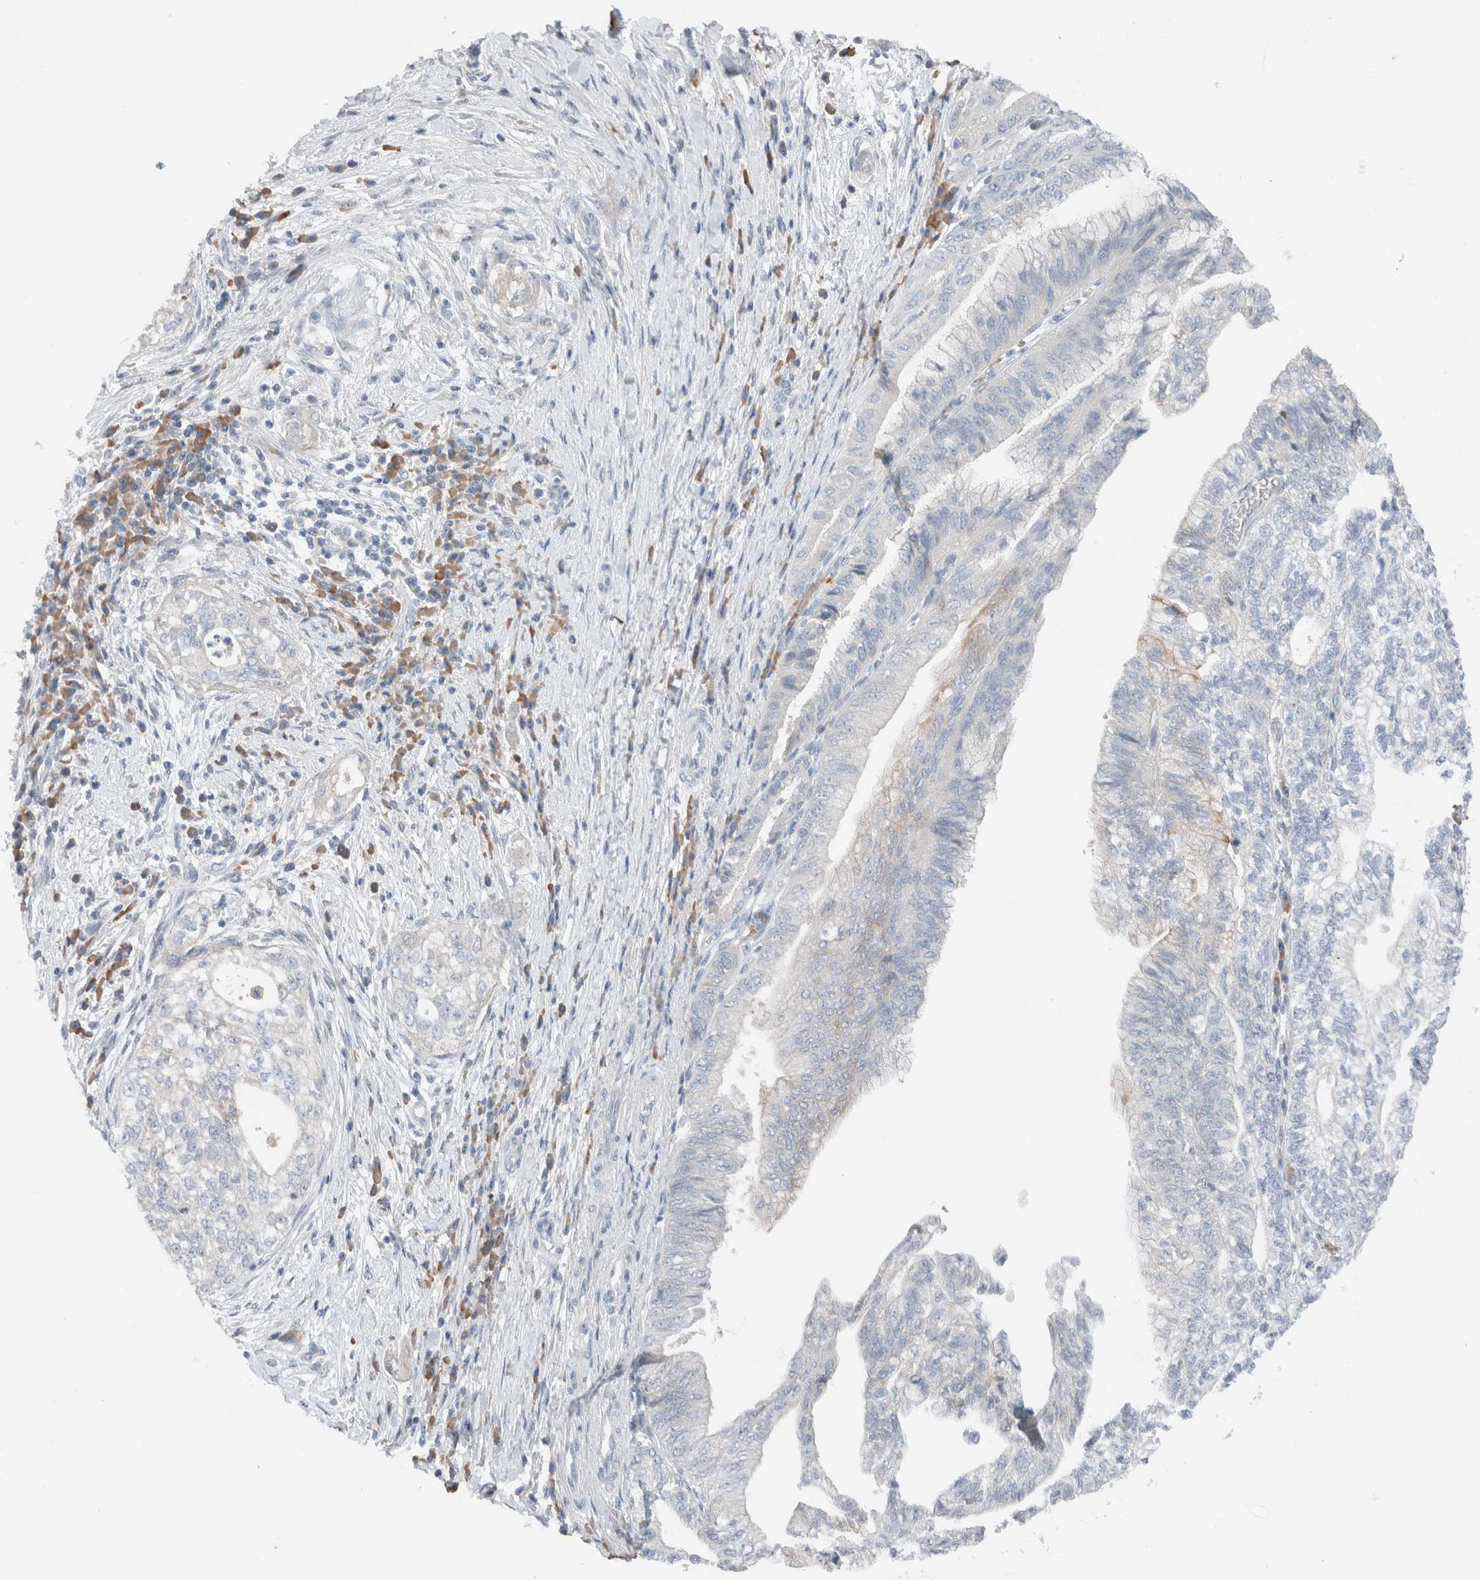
{"staining": {"intensity": "negative", "quantity": "none", "location": "none"}, "tissue": "pancreatic cancer", "cell_type": "Tumor cells", "image_type": "cancer", "snomed": [{"axis": "morphology", "description": "Adenocarcinoma, NOS"}, {"axis": "topography", "description": "Pancreas"}], "caption": "The immunohistochemistry photomicrograph has no significant positivity in tumor cells of pancreatic cancer (adenocarcinoma) tissue.", "gene": "DUOX1", "patient": {"sex": "male", "age": 72}}